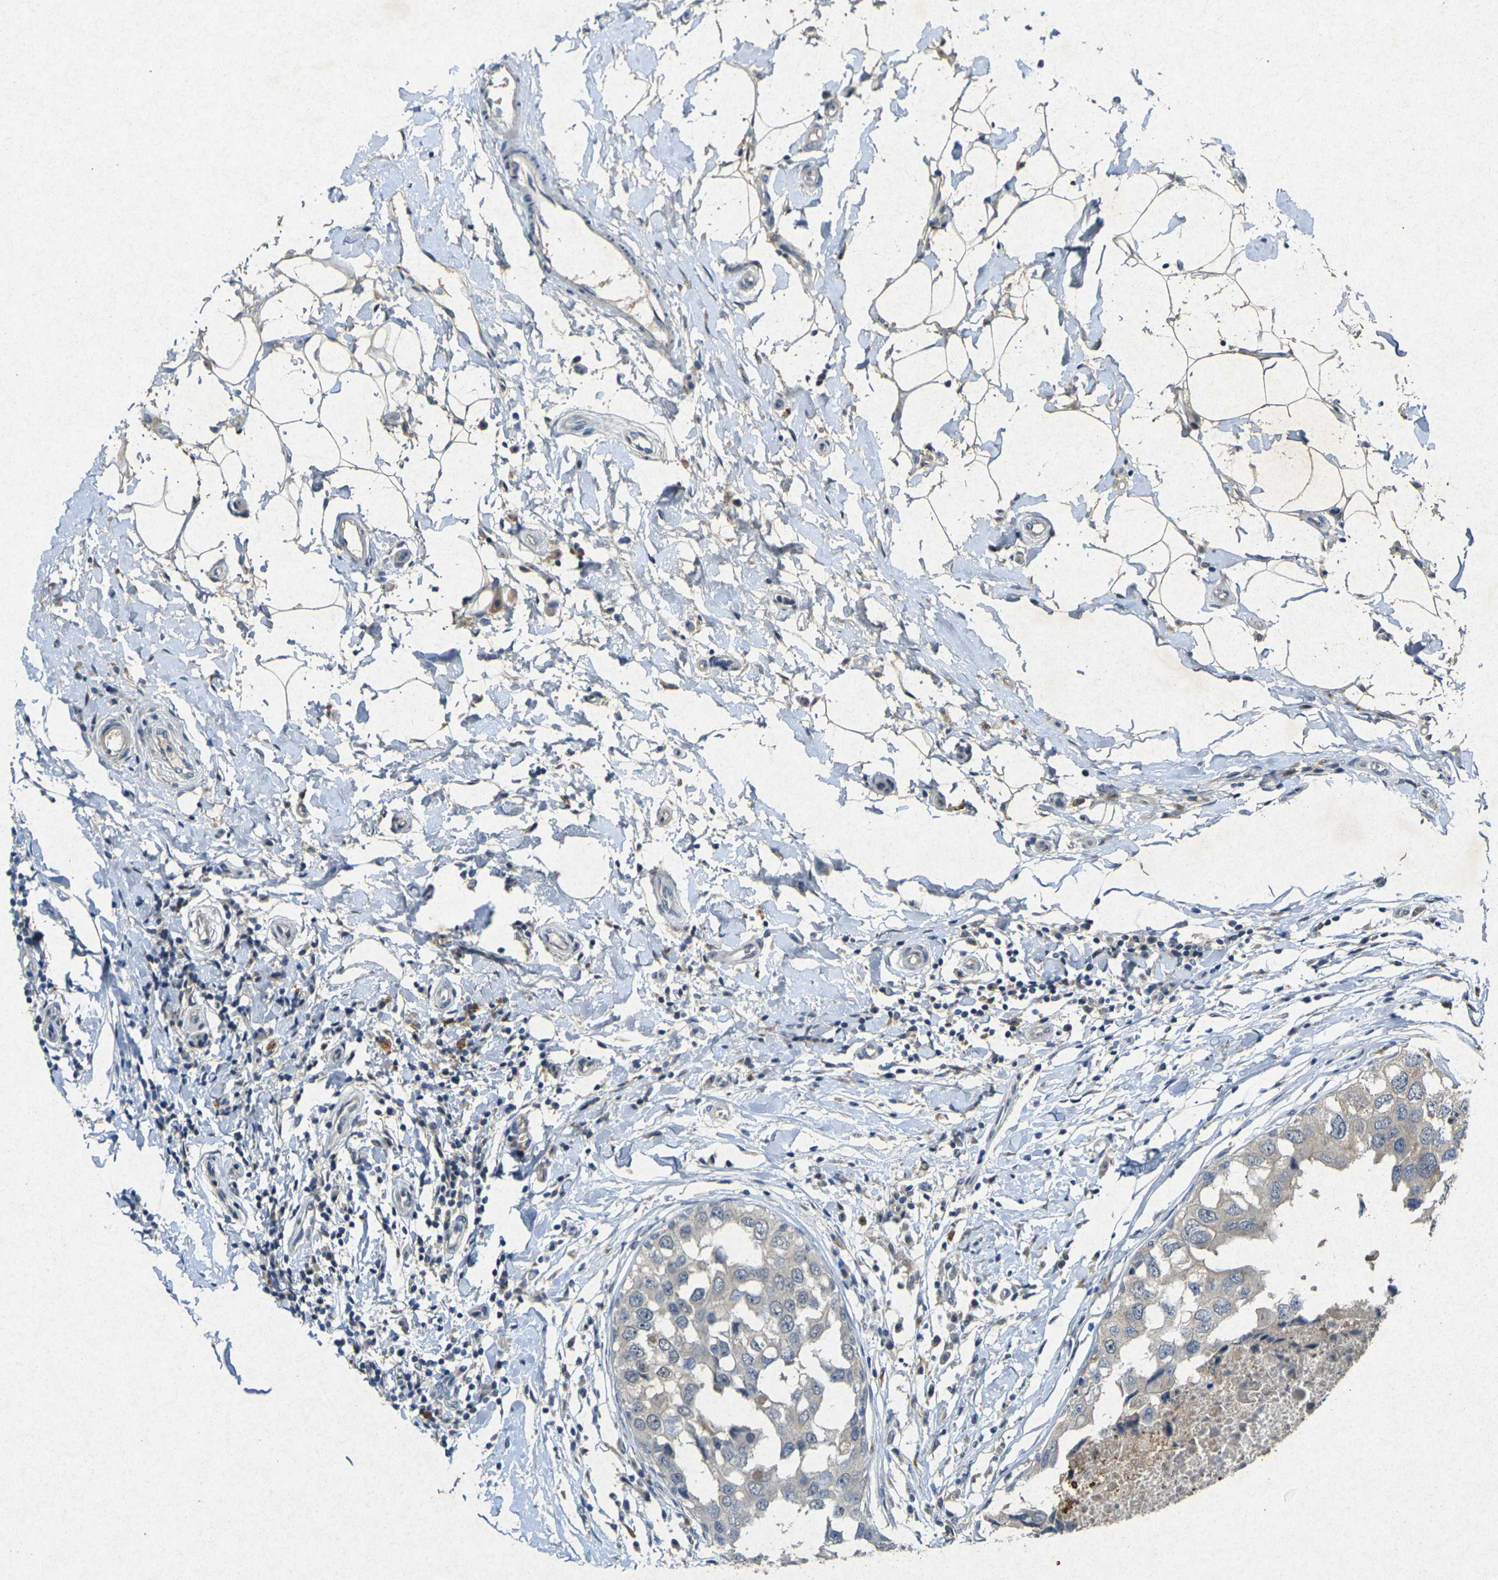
{"staining": {"intensity": "weak", "quantity": ">75%", "location": "cytoplasmic/membranous"}, "tissue": "breast cancer", "cell_type": "Tumor cells", "image_type": "cancer", "snomed": [{"axis": "morphology", "description": "Duct carcinoma"}, {"axis": "topography", "description": "Breast"}], "caption": "The image reveals immunohistochemical staining of breast infiltrating ductal carcinoma. There is weak cytoplasmic/membranous staining is appreciated in approximately >75% of tumor cells.", "gene": "RGMA", "patient": {"sex": "female", "age": 27}}